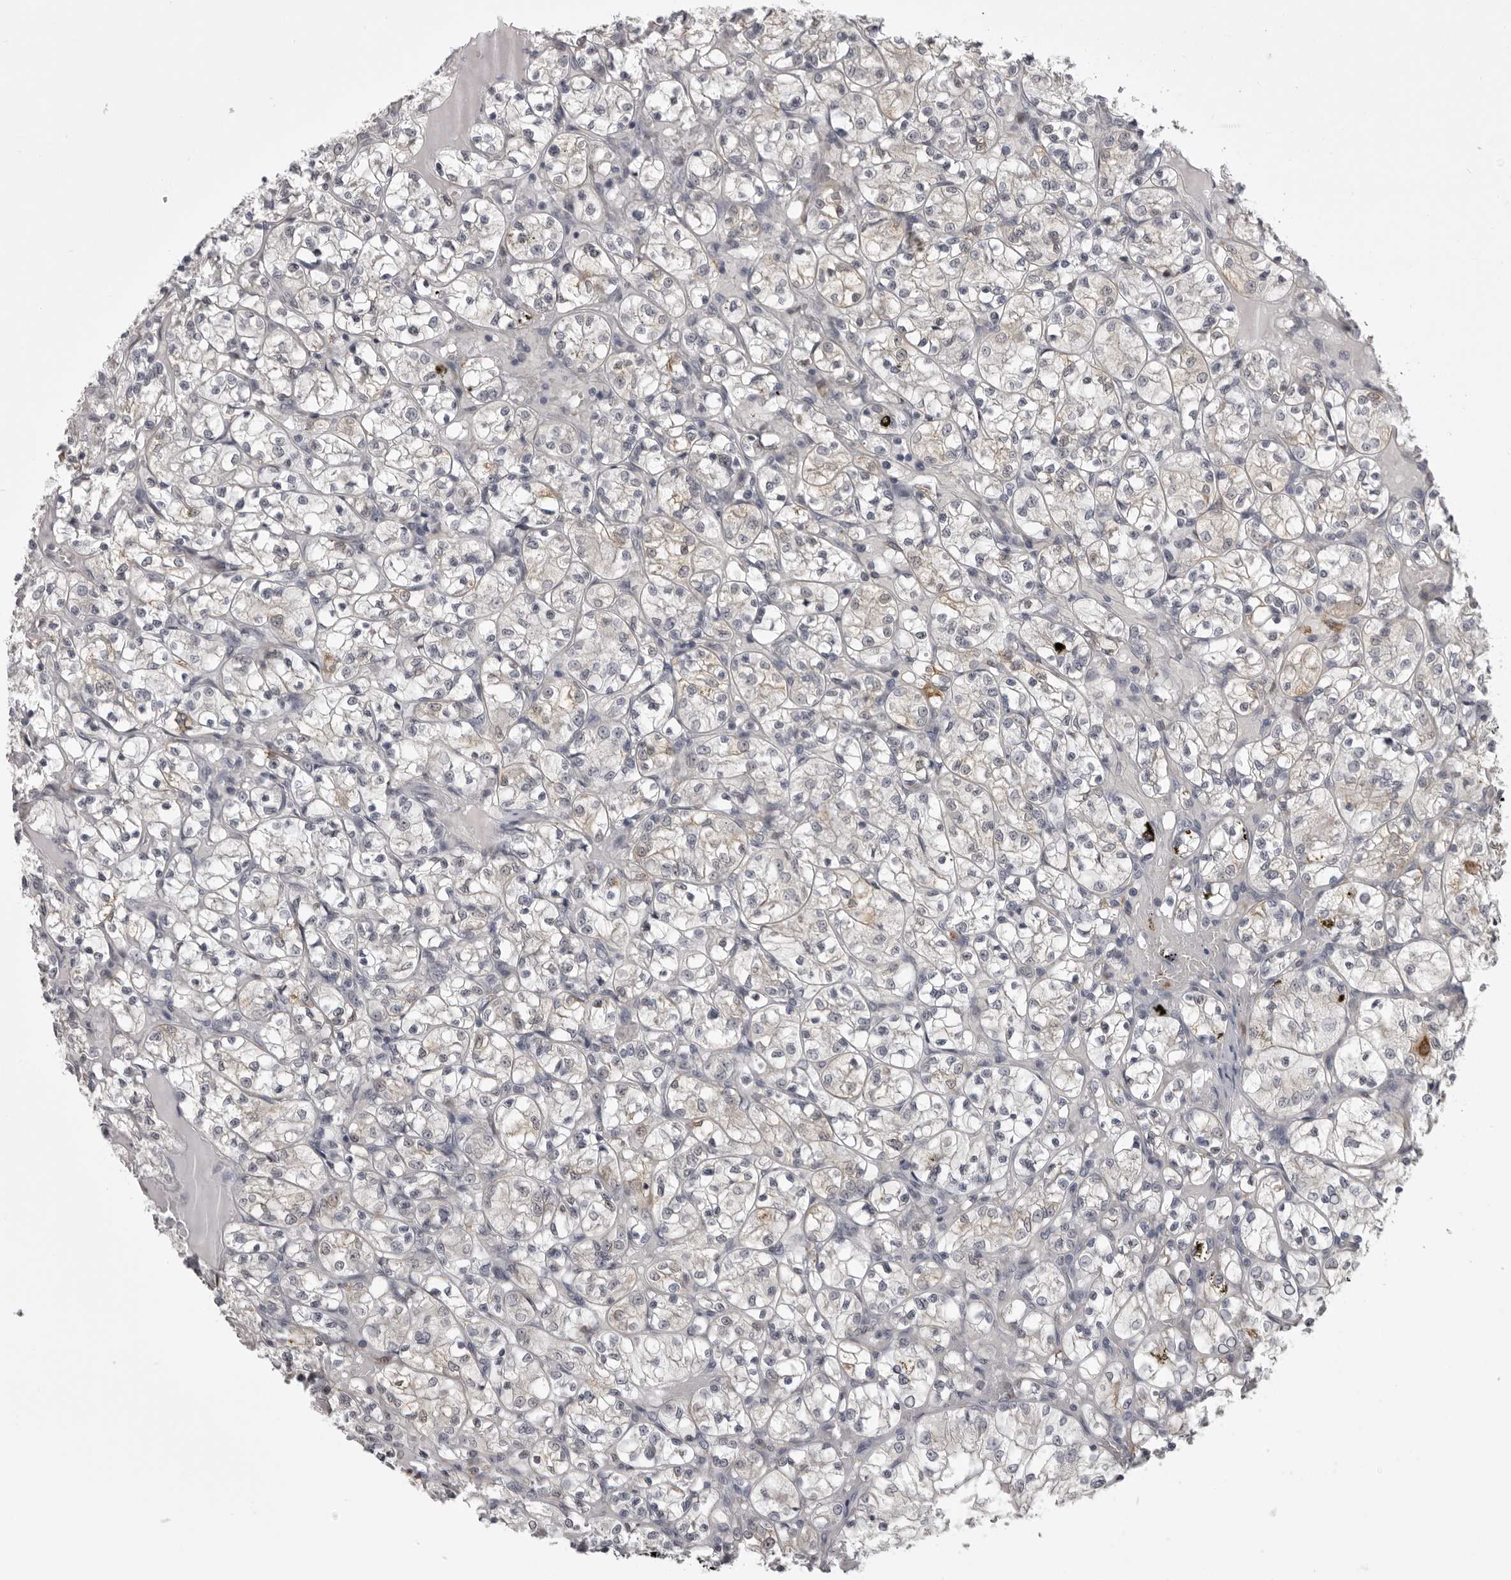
{"staining": {"intensity": "negative", "quantity": "none", "location": "none"}, "tissue": "renal cancer", "cell_type": "Tumor cells", "image_type": "cancer", "snomed": [{"axis": "morphology", "description": "Adenocarcinoma, NOS"}, {"axis": "topography", "description": "Kidney"}], "caption": "This is a micrograph of IHC staining of renal adenocarcinoma, which shows no expression in tumor cells.", "gene": "NCEH1", "patient": {"sex": "female", "age": 69}}